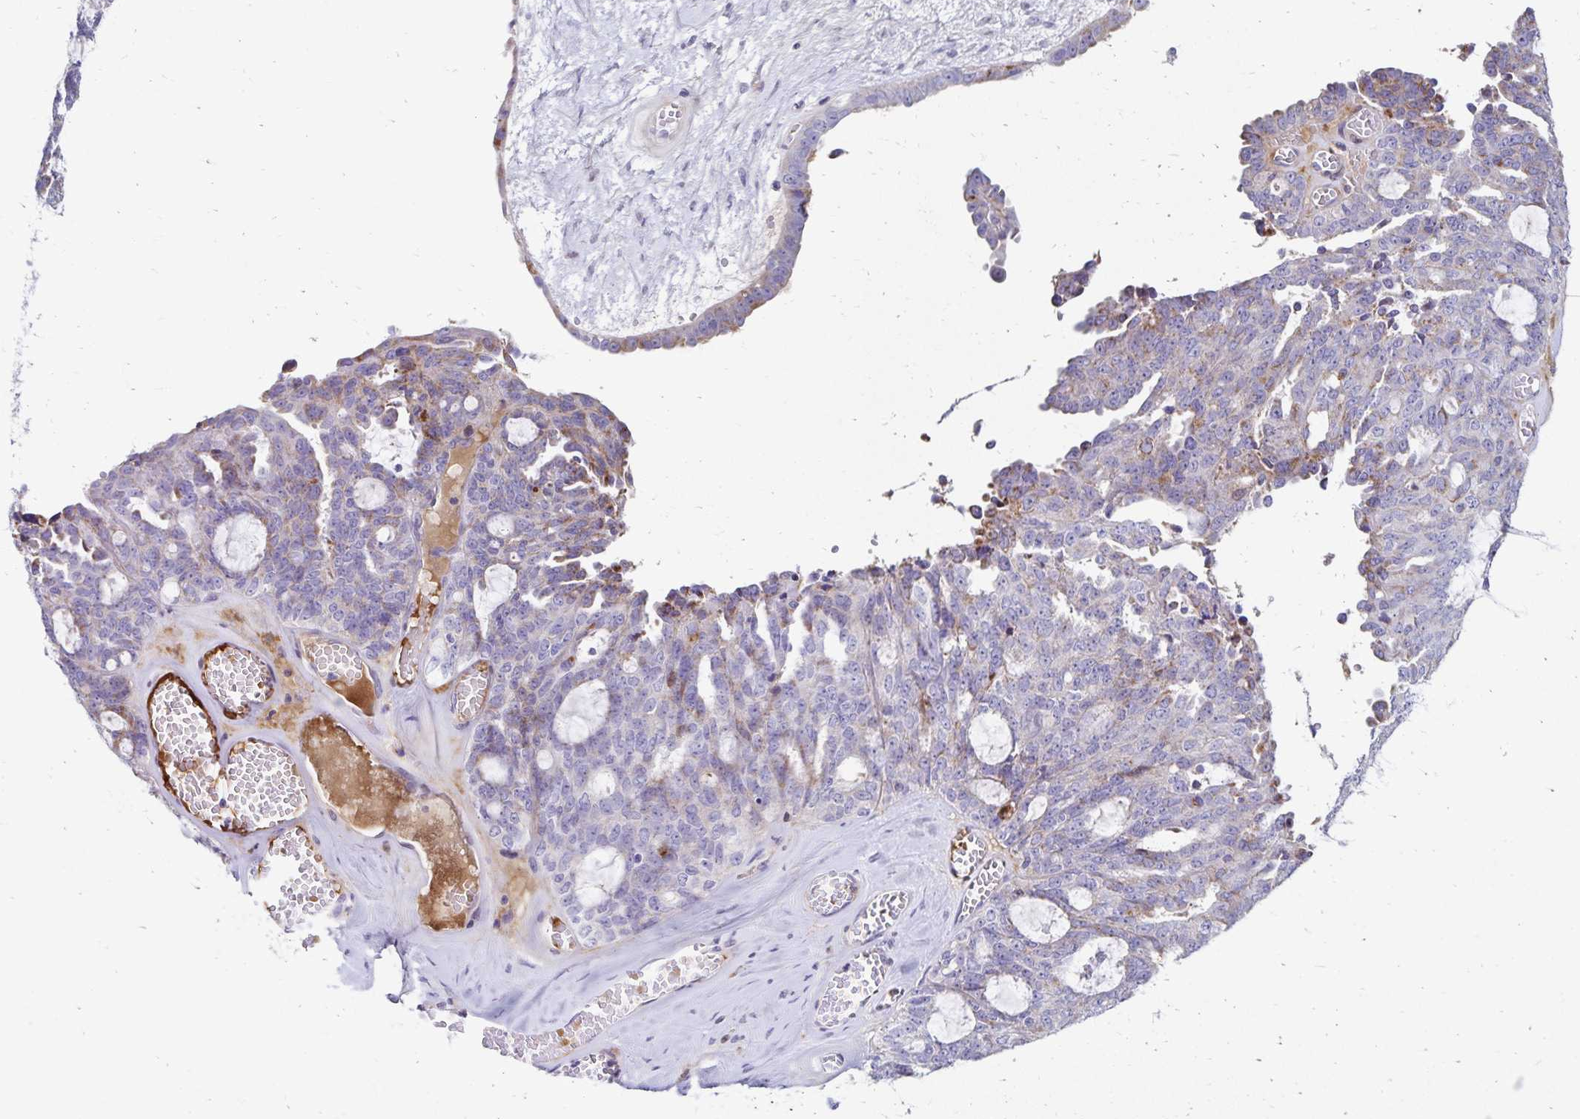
{"staining": {"intensity": "moderate", "quantity": "<25%", "location": "cytoplasmic/membranous"}, "tissue": "ovarian cancer", "cell_type": "Tumor cells", "image_type": "cancer", "snomed": [{"axis": "morphology", "description": "Cystadenocarcinoma, serous, NOS"}, {"axis": "topography", "description": "Ovary"}], "caption": "The micrograph reveals a brown stain indicating the presence of a protein in the cytoplasmic/membranous of tumor cells in ovarian serous cystadenocarcinoma. (DAB (3,3'-diaminobenzidine) = brown stain, brightfield microscopy at high magnification).", "gene": "NECAP1", "patient": {"sex": "female", "age": 71}}